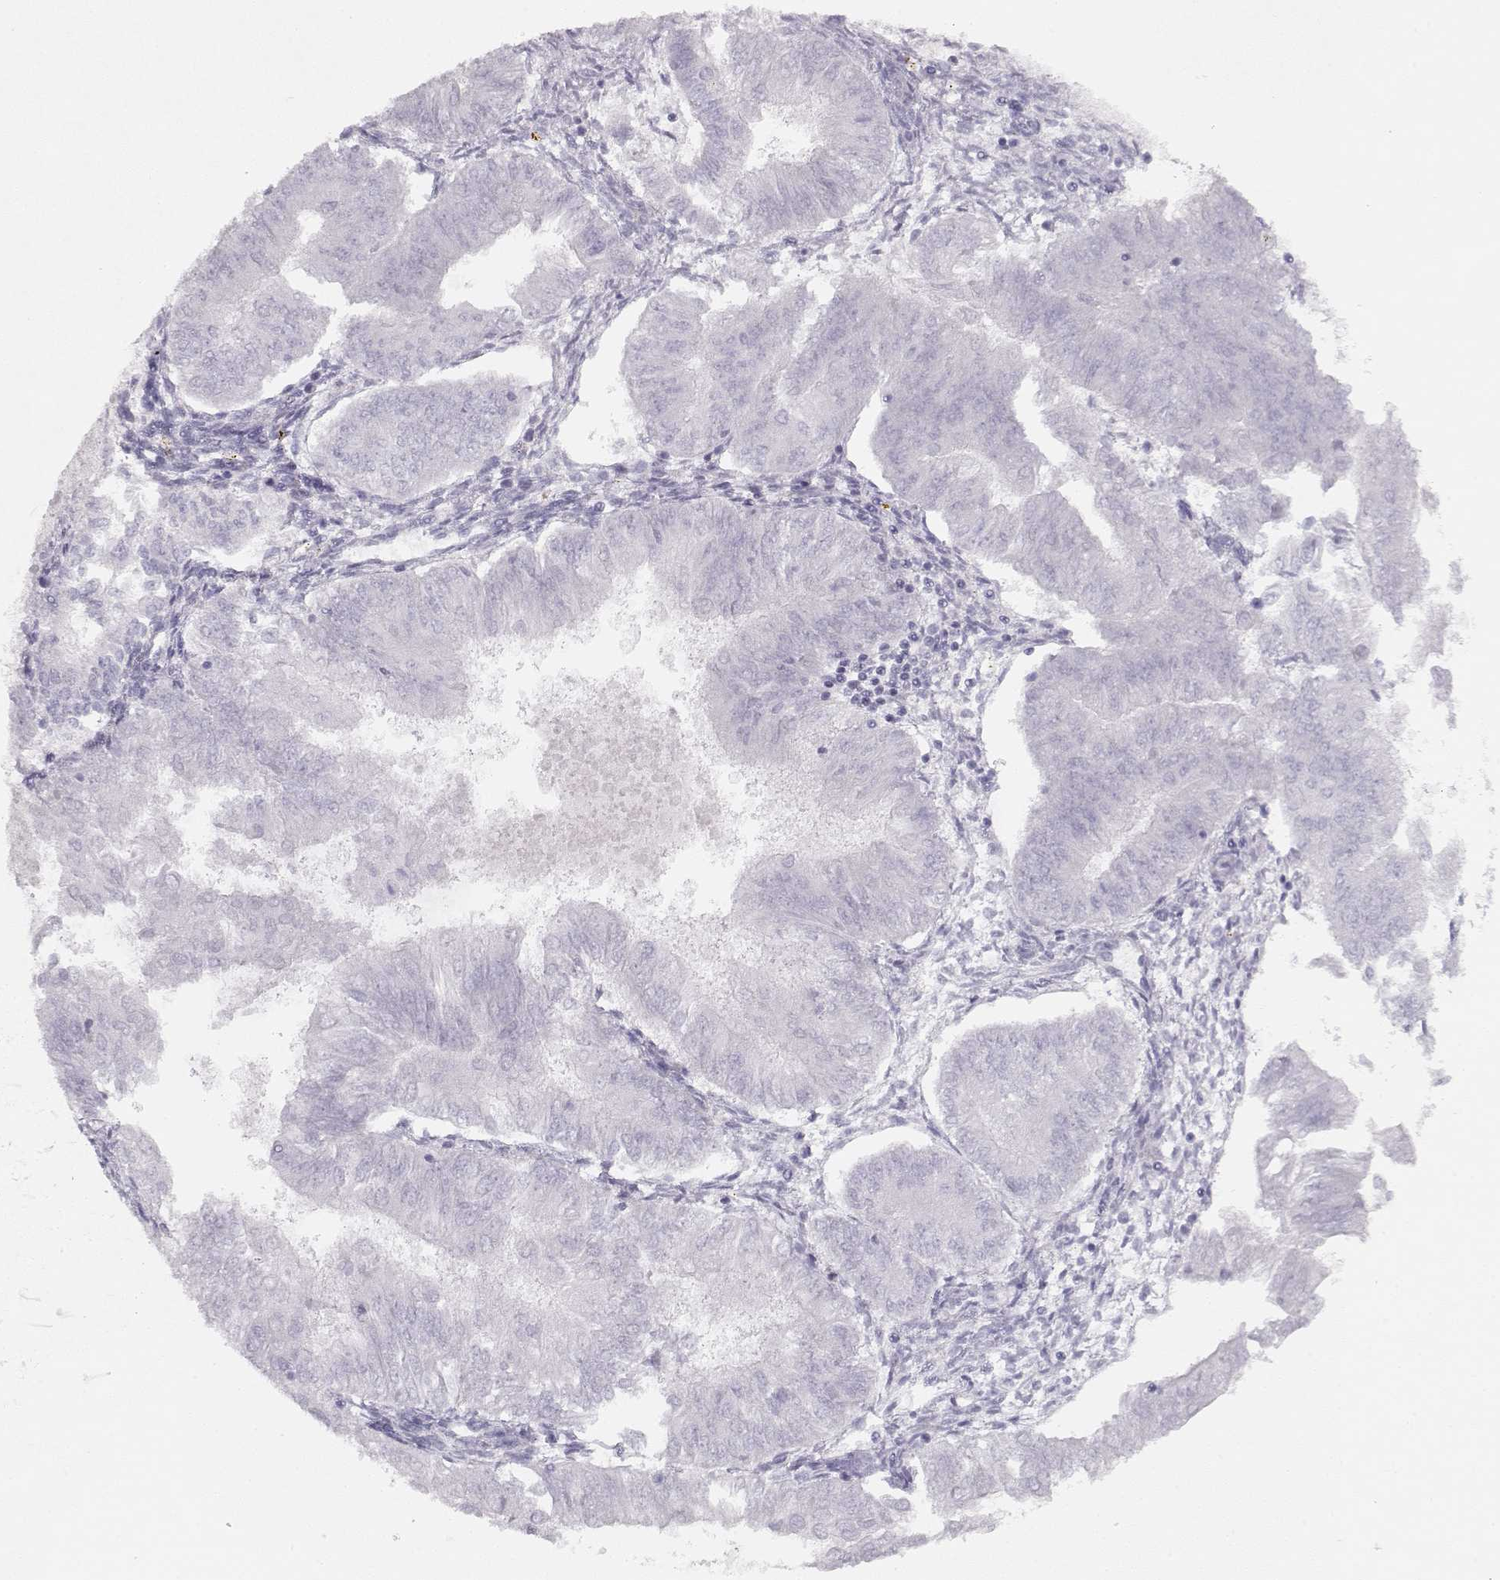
{"staining": {"intensity": "negative", "quantity": "none", "location": "none"}, "tissue": "endometrial cancer", "cell_type": "Tumor cells", "image_type": "cancer", "snomed": [{"axis": "morphology", "description": "Adenocarcinoma, NOS"}, {"axis": "topography", "description": "Endometrium"}], "caption": "Endometrial adenocarcinoma was stained to show a protein in brown. There is no significant staining in tumor cells.", "gene": "IMPG1", "patient": {"sex": "female", "age": 53}}